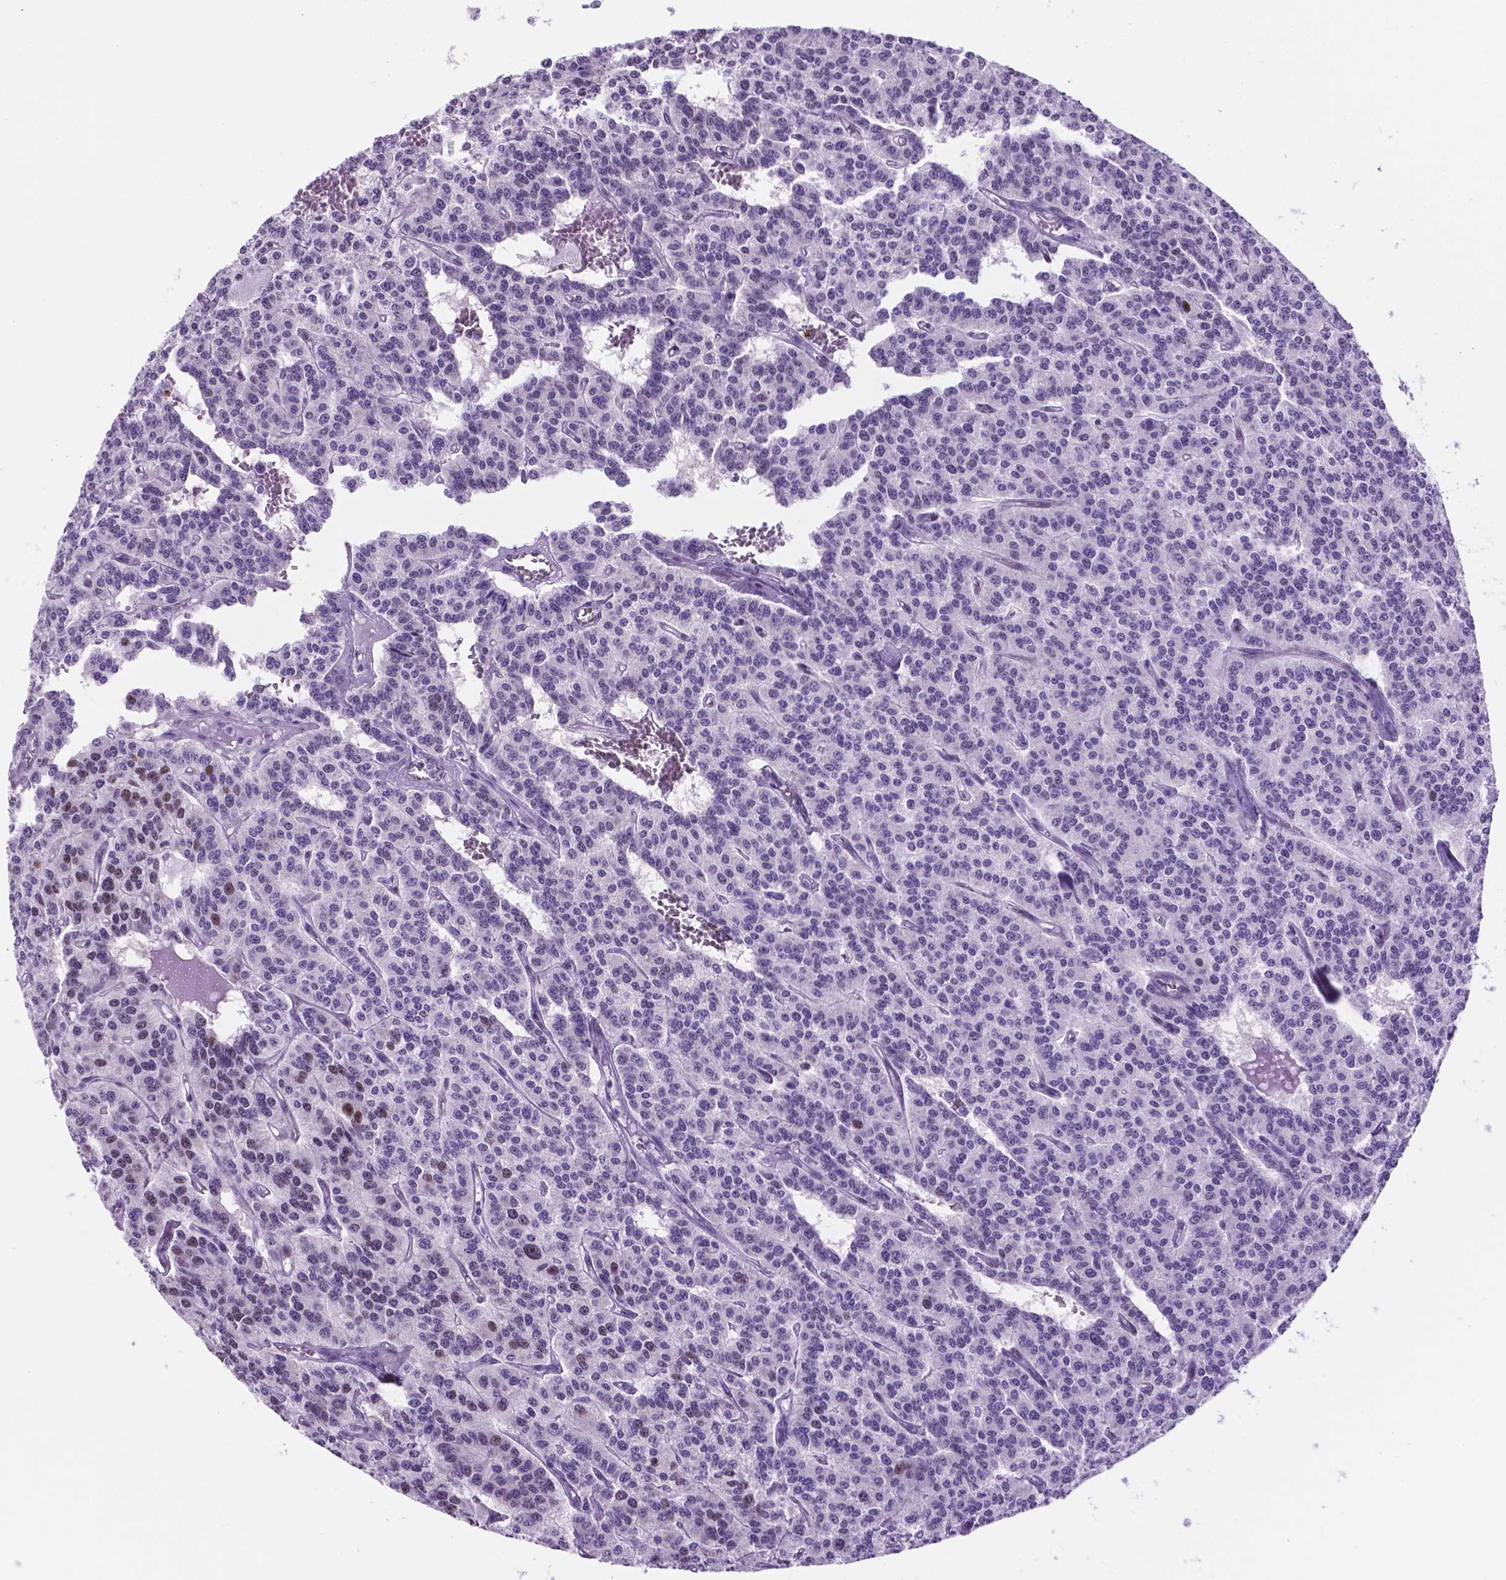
{"staining": {"intensity": "moderate", "quantity": "<25%", "location": "nuclear"}, "tissue": "carcinoid", "cell_type": "Tumor cells", "image_type": "cancer", "snomed": [{"axis": "morphology", "description": "Carcinoid, malignant, NOS"}, {"axis": "topography", "description": "Lung"}], "caption": "Carcinoid (malignant) stained for a protein shows moderate nuclear positivity in tumor cells.", "gene": "TMEM210", "patient": {"sex": "female", "age": 71}}